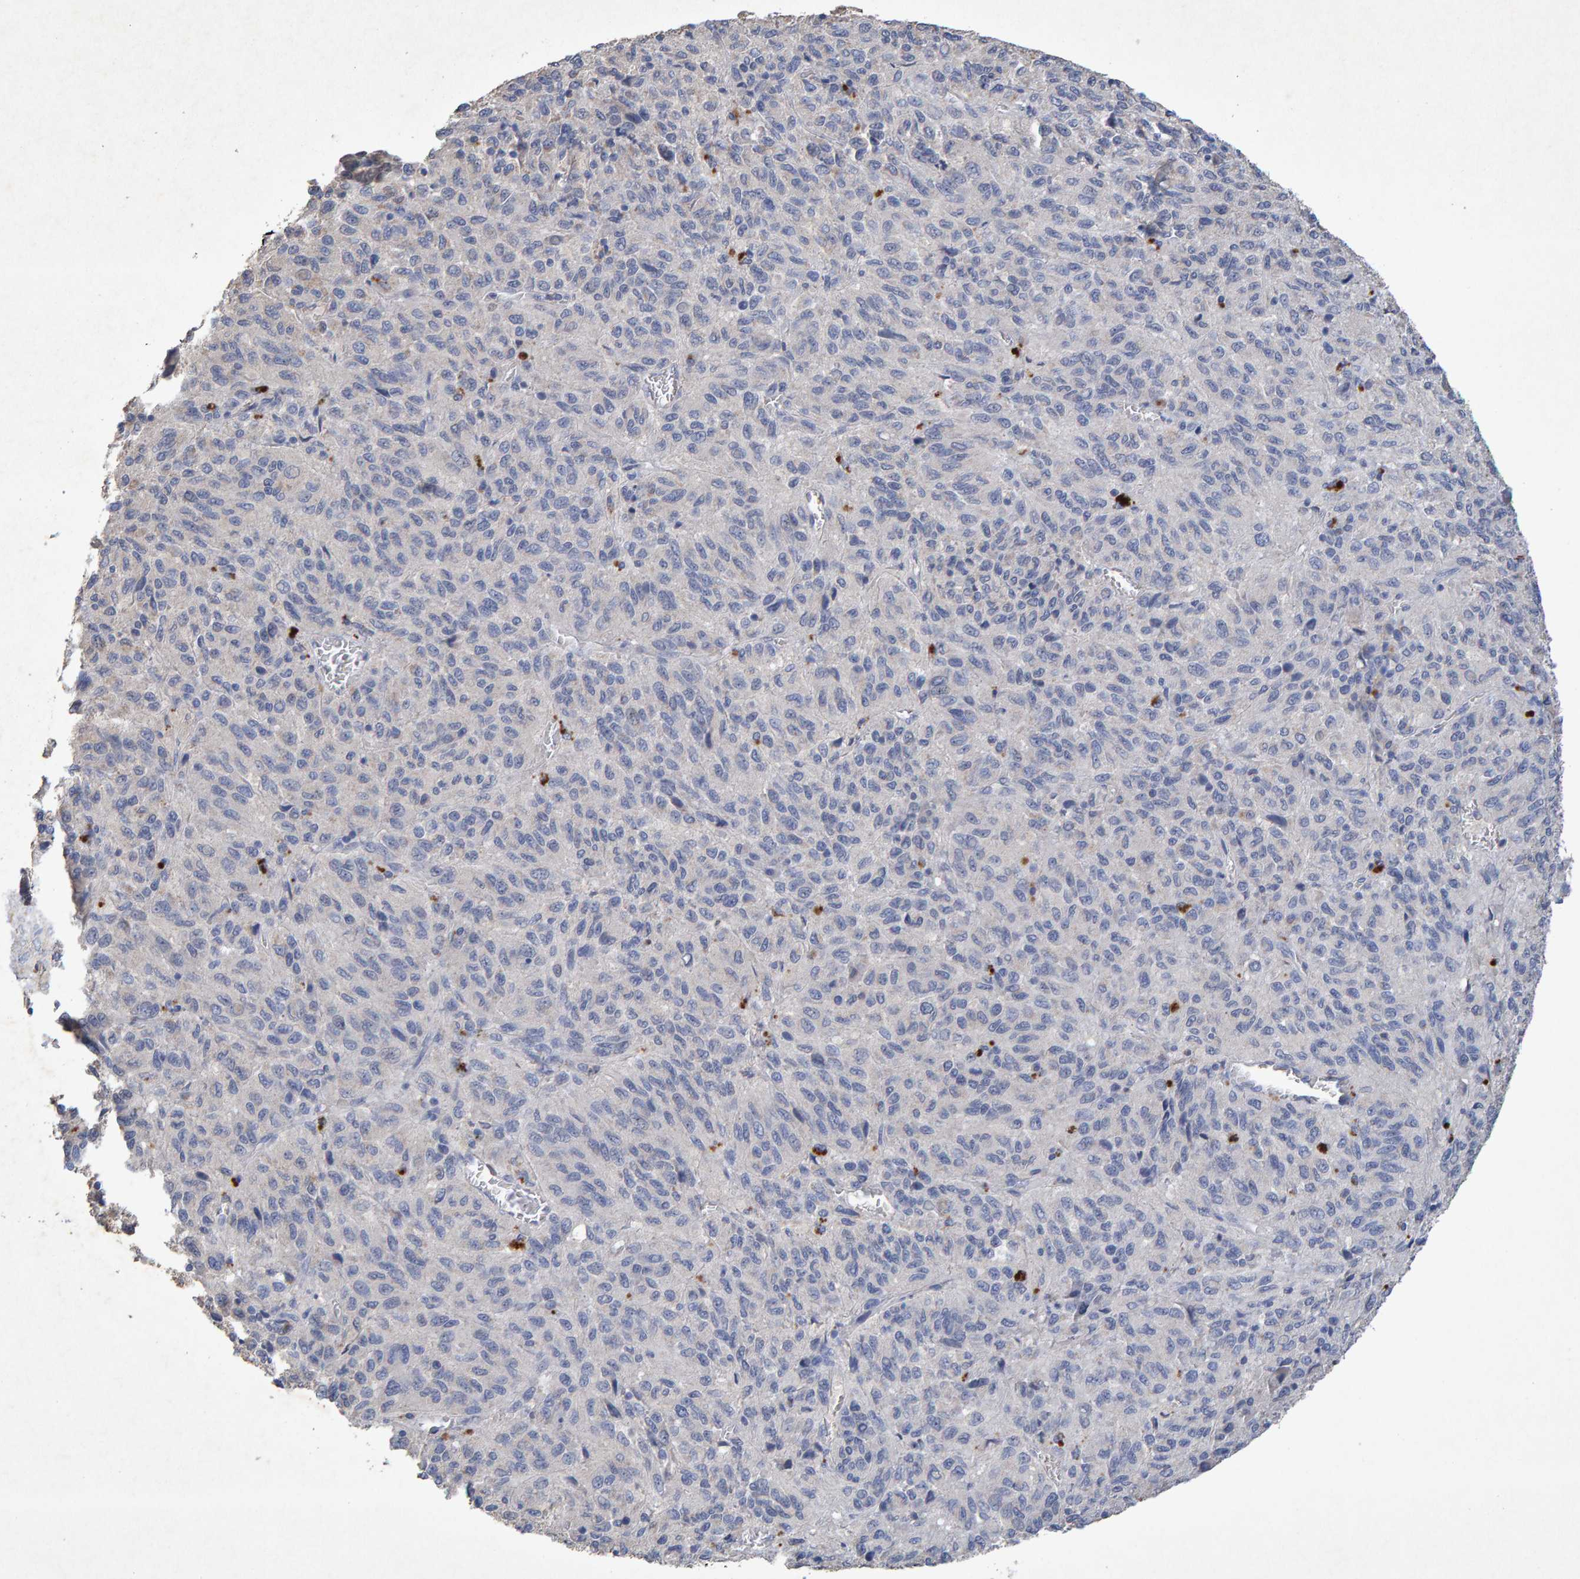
{"staining": {"intensity": "negative", "quantity": "none", "location": "none"}, "tissue": "melanoma", "cell_type": "Tumor cells", "image_type": "cancer", "snomed": [{"axis": "morphology", "description": "Malignant melanoma, Metastatic site"}, {"axis": "topography", "description": "Lung"}], "caption": "Melanoma stained for a protein using IHC reveals no positivity tumor cells.", "gene": "CTH", "patient": {"sex": "male", "age": 64}}